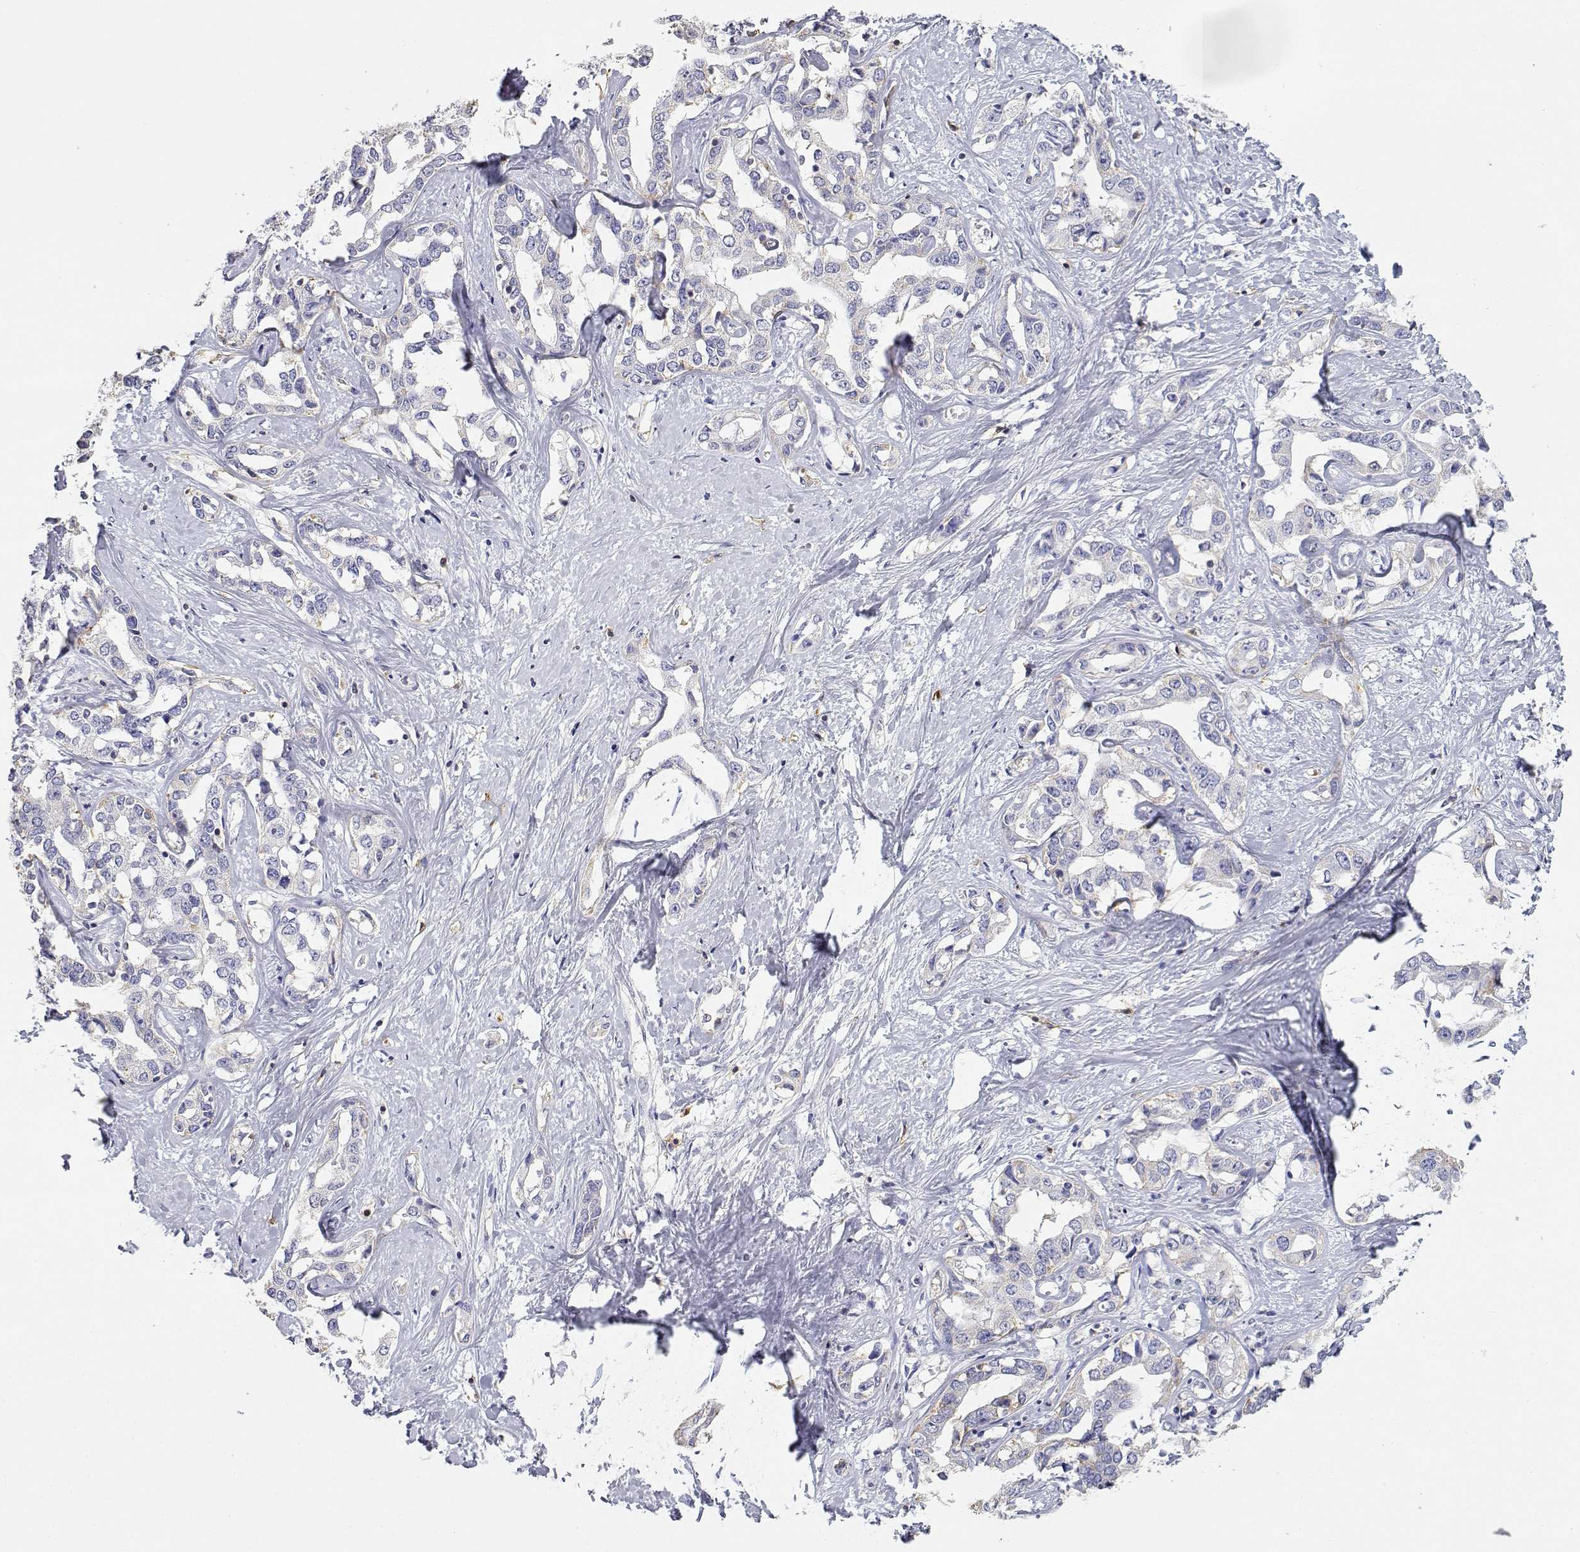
{"staining": {"intensity": "negative", "quantity": "none", "location": "none"}, "tissue": "liver cancer", "cell_type": "Tumor cells", "image_type": "cancer", "snomed": [{"axis": "morphology", "description": "Cholangiocarcinoma"}, {"axis": "topography", "description": "Liver"}], "caption": "Tumor cells show no significant protein staining in liver cancer (cholangiocarcinoma).", "gene": "ADA", "patient": {"sex": "male", "age": 59}}